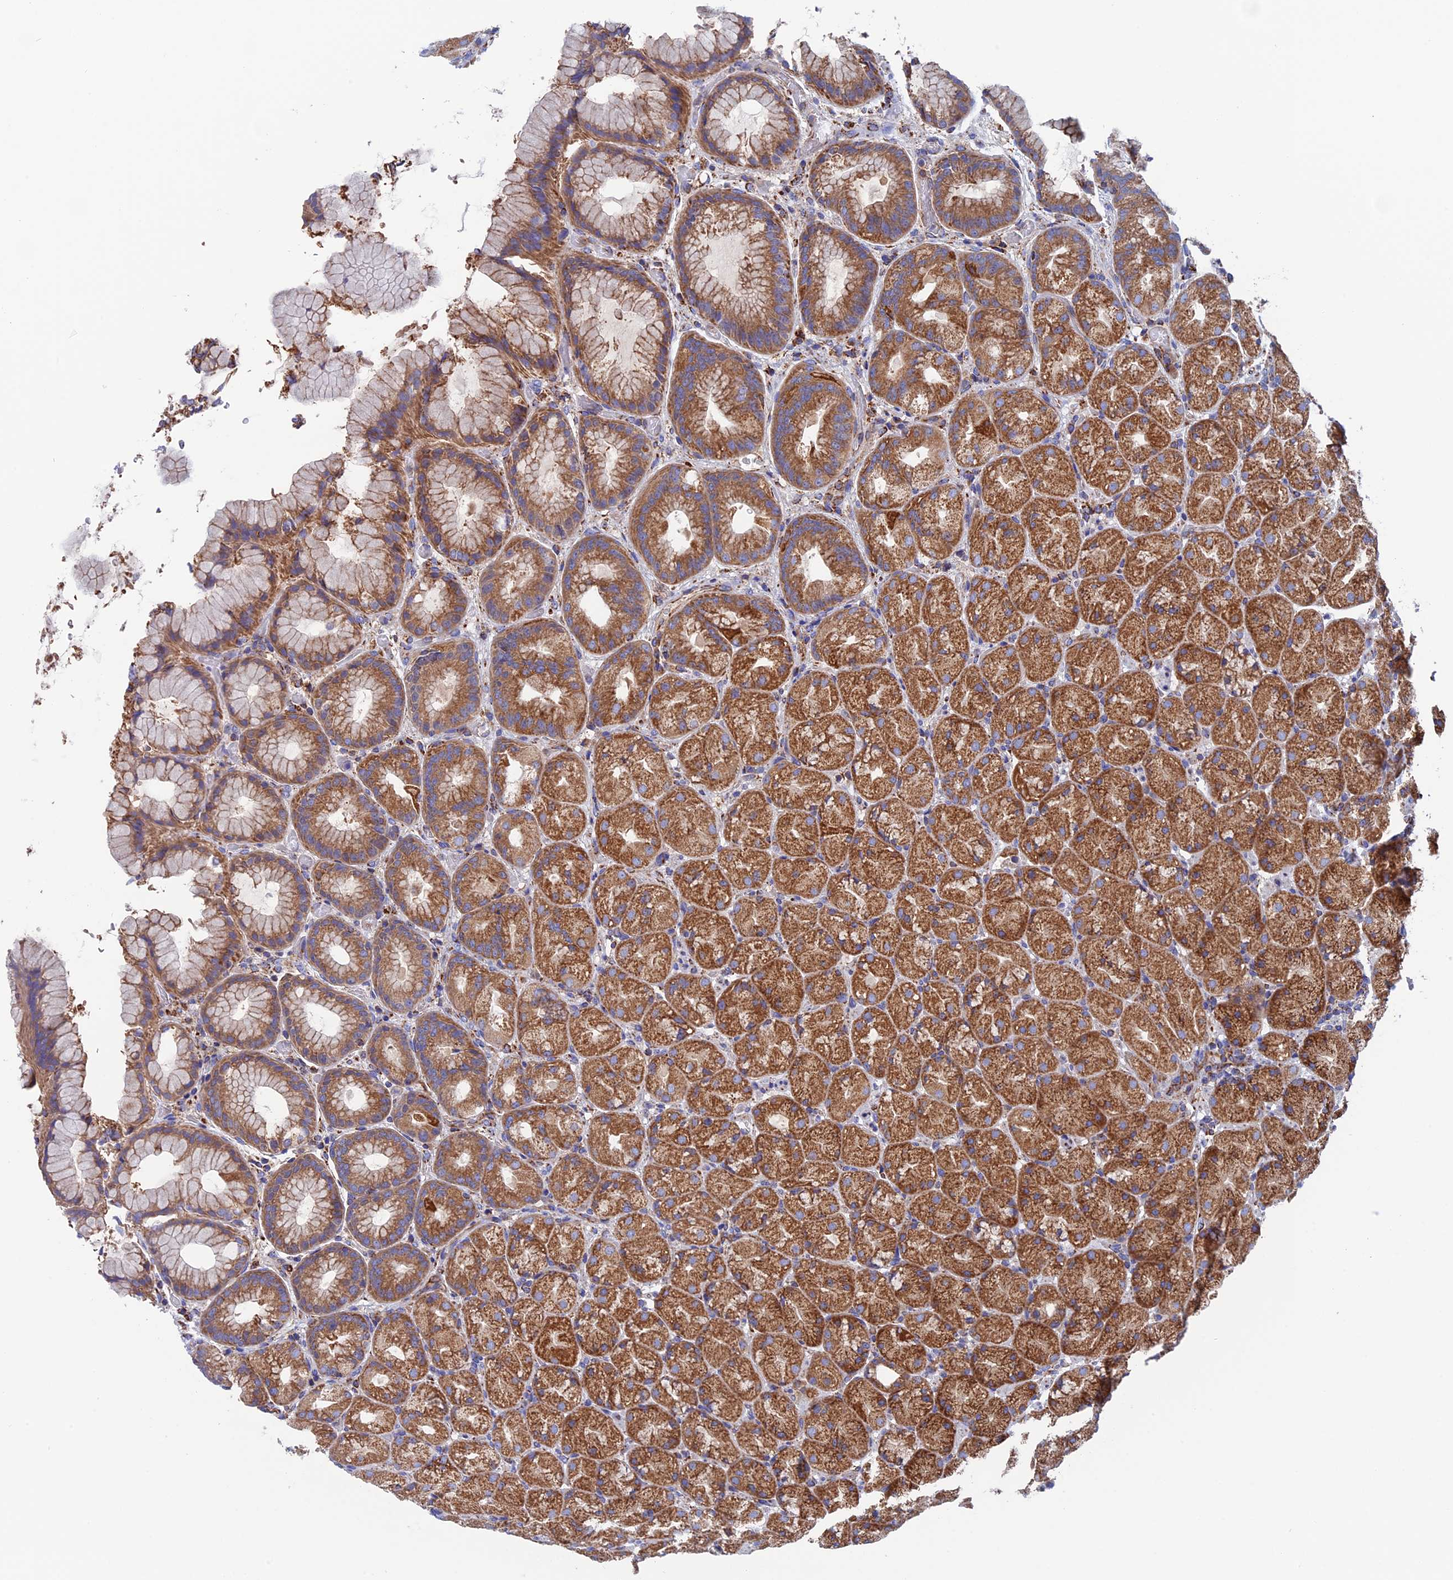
{"staining": {"intensity": "moderate", "quantity": ">75%", "location": "cytoplasmic/membranous"}, "tissue": "stomach", "cell_type": "Glandular cells", "image_type": "normal", "snomed": [{"axis": "morphology", "description": "Normal tissue, NOS"}, {"axis": "topography", "description": "Stomach, upper"}, {"axis": "topography", "description": "Stomach"}], "caption": "Stomach stained with a brown dye displays moderate cytoplasmic/membranous positive staining in approximately >75% of glandular cells.", "gene": "WDR83", "patient": {"sex": "male", "age": 48}}